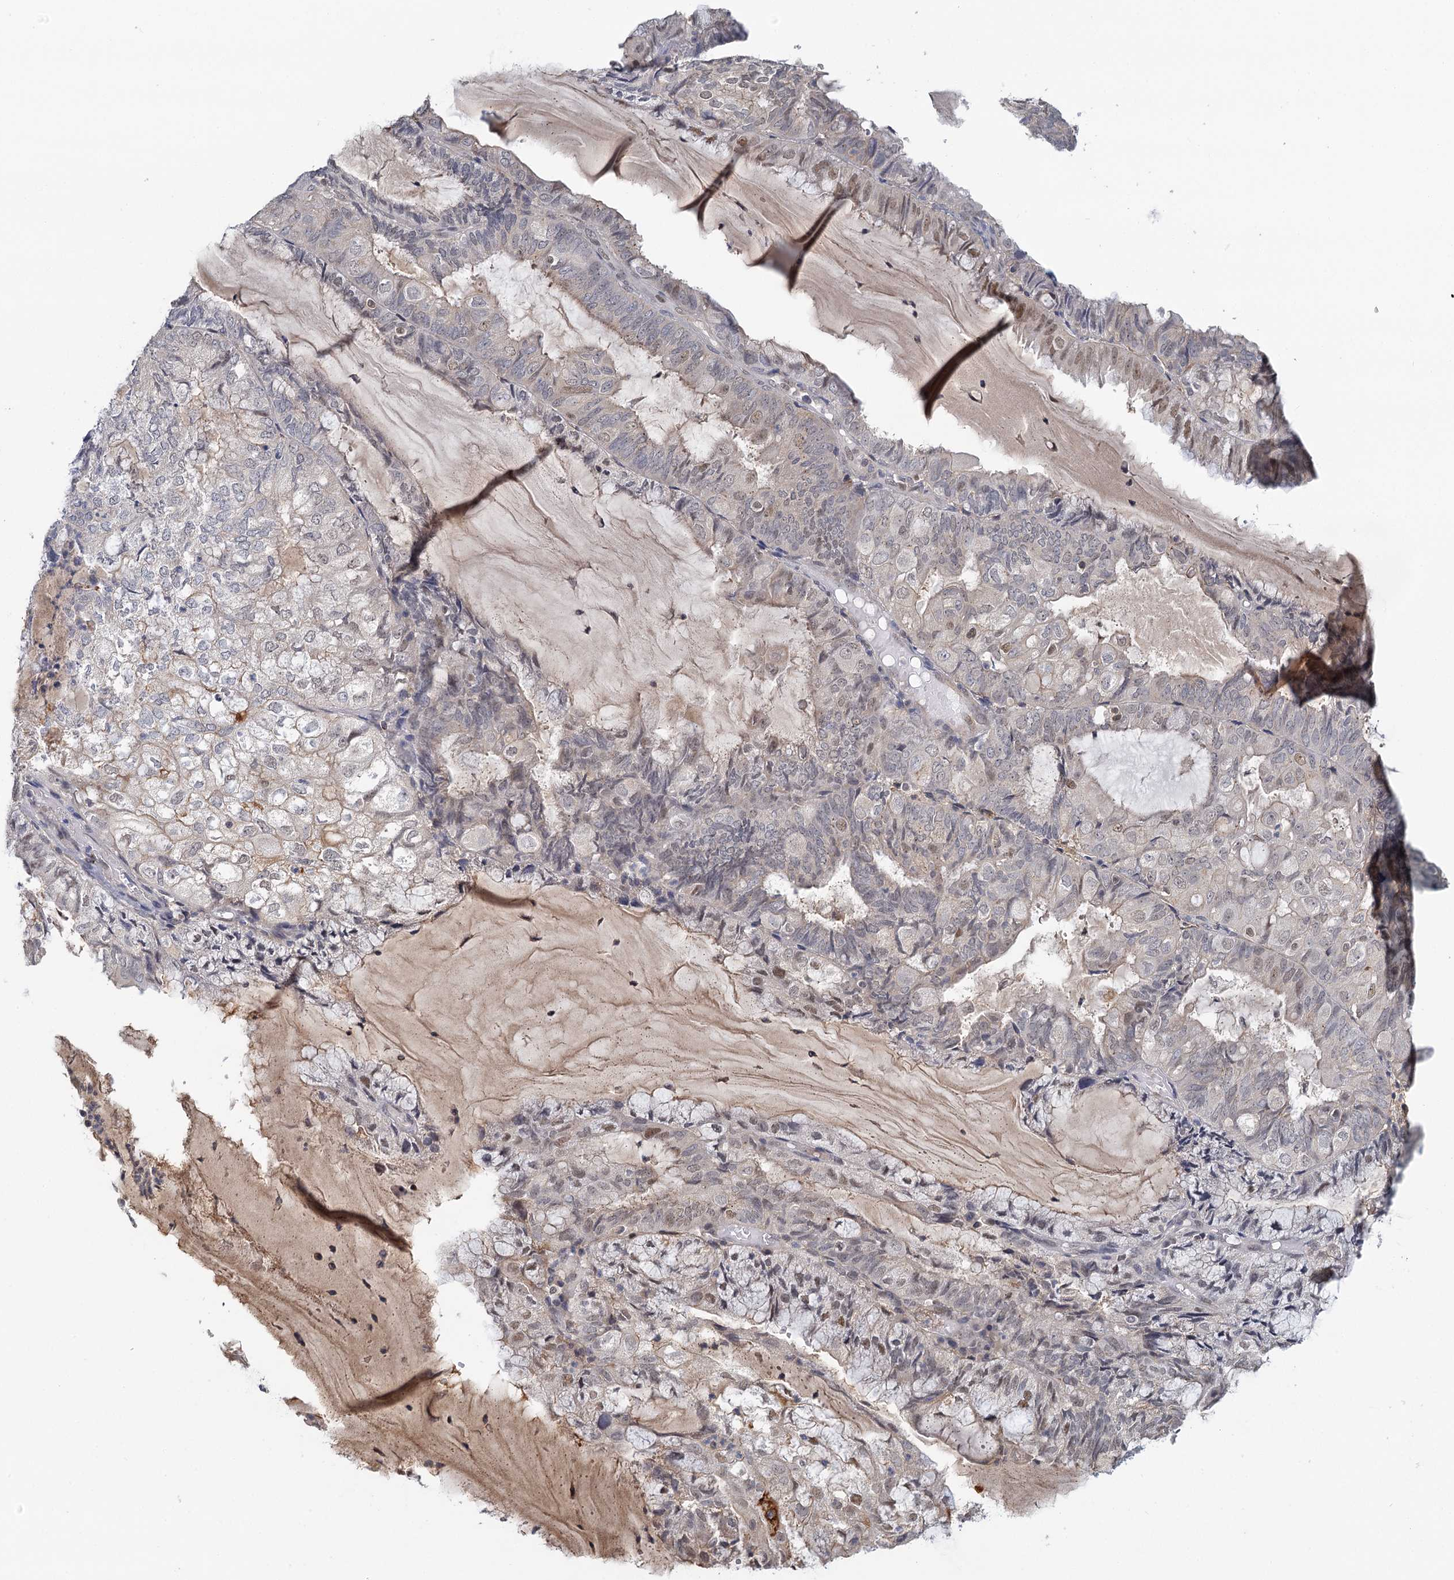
{"staining": {"intensity": "weak", "quantity": "<25%", "location": "nuclear"}, "tissue": "endometrial cancer", "cell_type": "Tumor cells", "image_type": "cancer", "snomed": [{"axis": "morphology", "description": "Adenocarcinoma, NOS"}, {"axis": "topography", "description": "Endometrium"}], "caption": "The histopathology image exhibits no staining of tumor cells in endometrial cancer (adenocarcinoma).", "gene": "GPATCH11", "patient": {"sex": "female", "age": 81}}